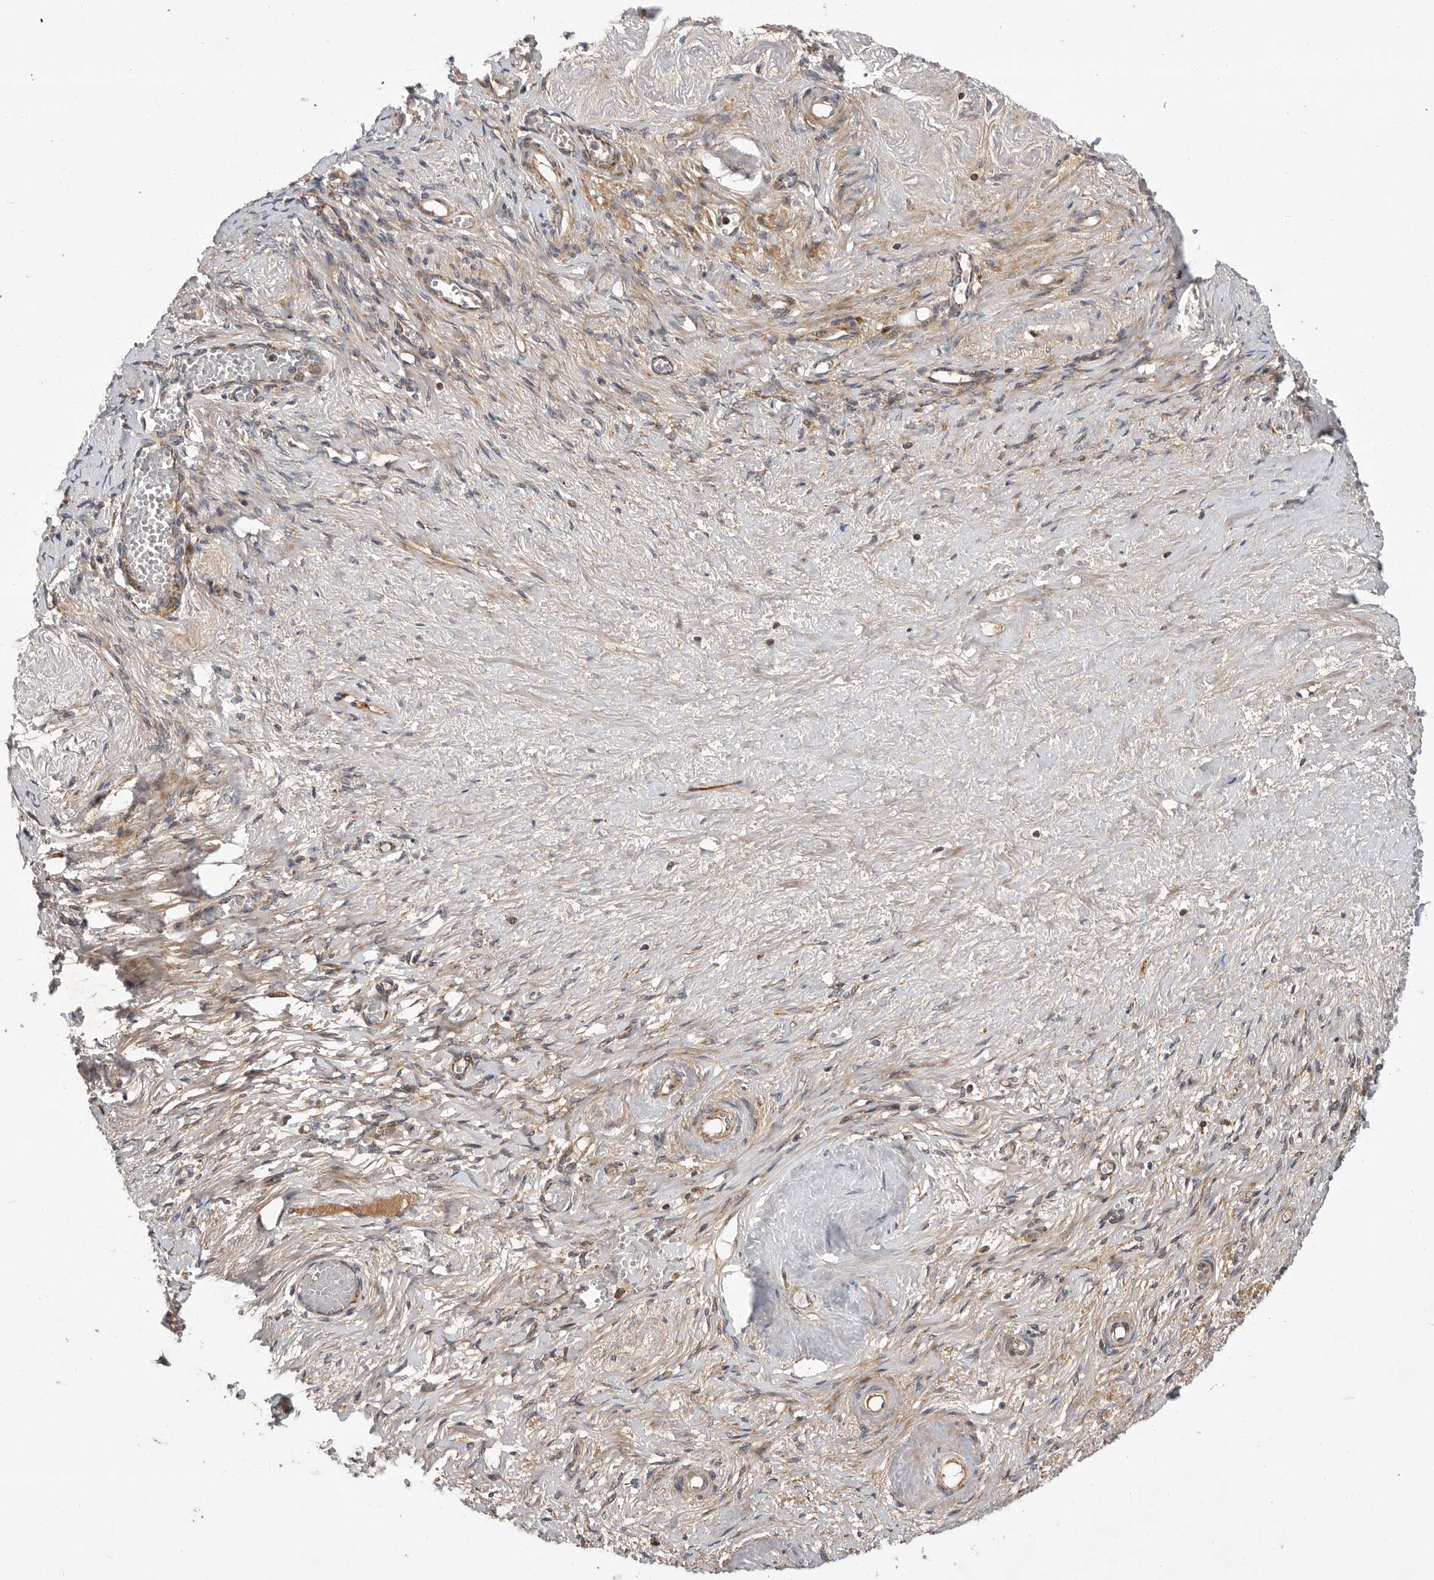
{"staining": {"intensity": "weak", "quantity": ">75%", "location": "cytoplasmic/membranous"}, "tissue": "adipose tissue", "cell_type": "Adipocytes", "image_type": "normal", "snomed": [{"axis": "morphology", "description": "Normal tissue, NOS"}, {"axis": "topography", "description": "Vascular tissue"}, {"axis": "topography", "description": "Fallopian tube"}, {"axis": "topography", "description": "Ovary"}], "caption": "Immunohistochemistry (IHC) micrograph of benign adipose tissue: adipose tissue stained using IHC shows low levels of weak protein expression localized specifically in the cytoplasmic/membranous of adipocytes, appearing as a cytoplasmic/membranous brown color.", "gene": "KYAT3", "patient": {"sex": "female", "age": 67}}